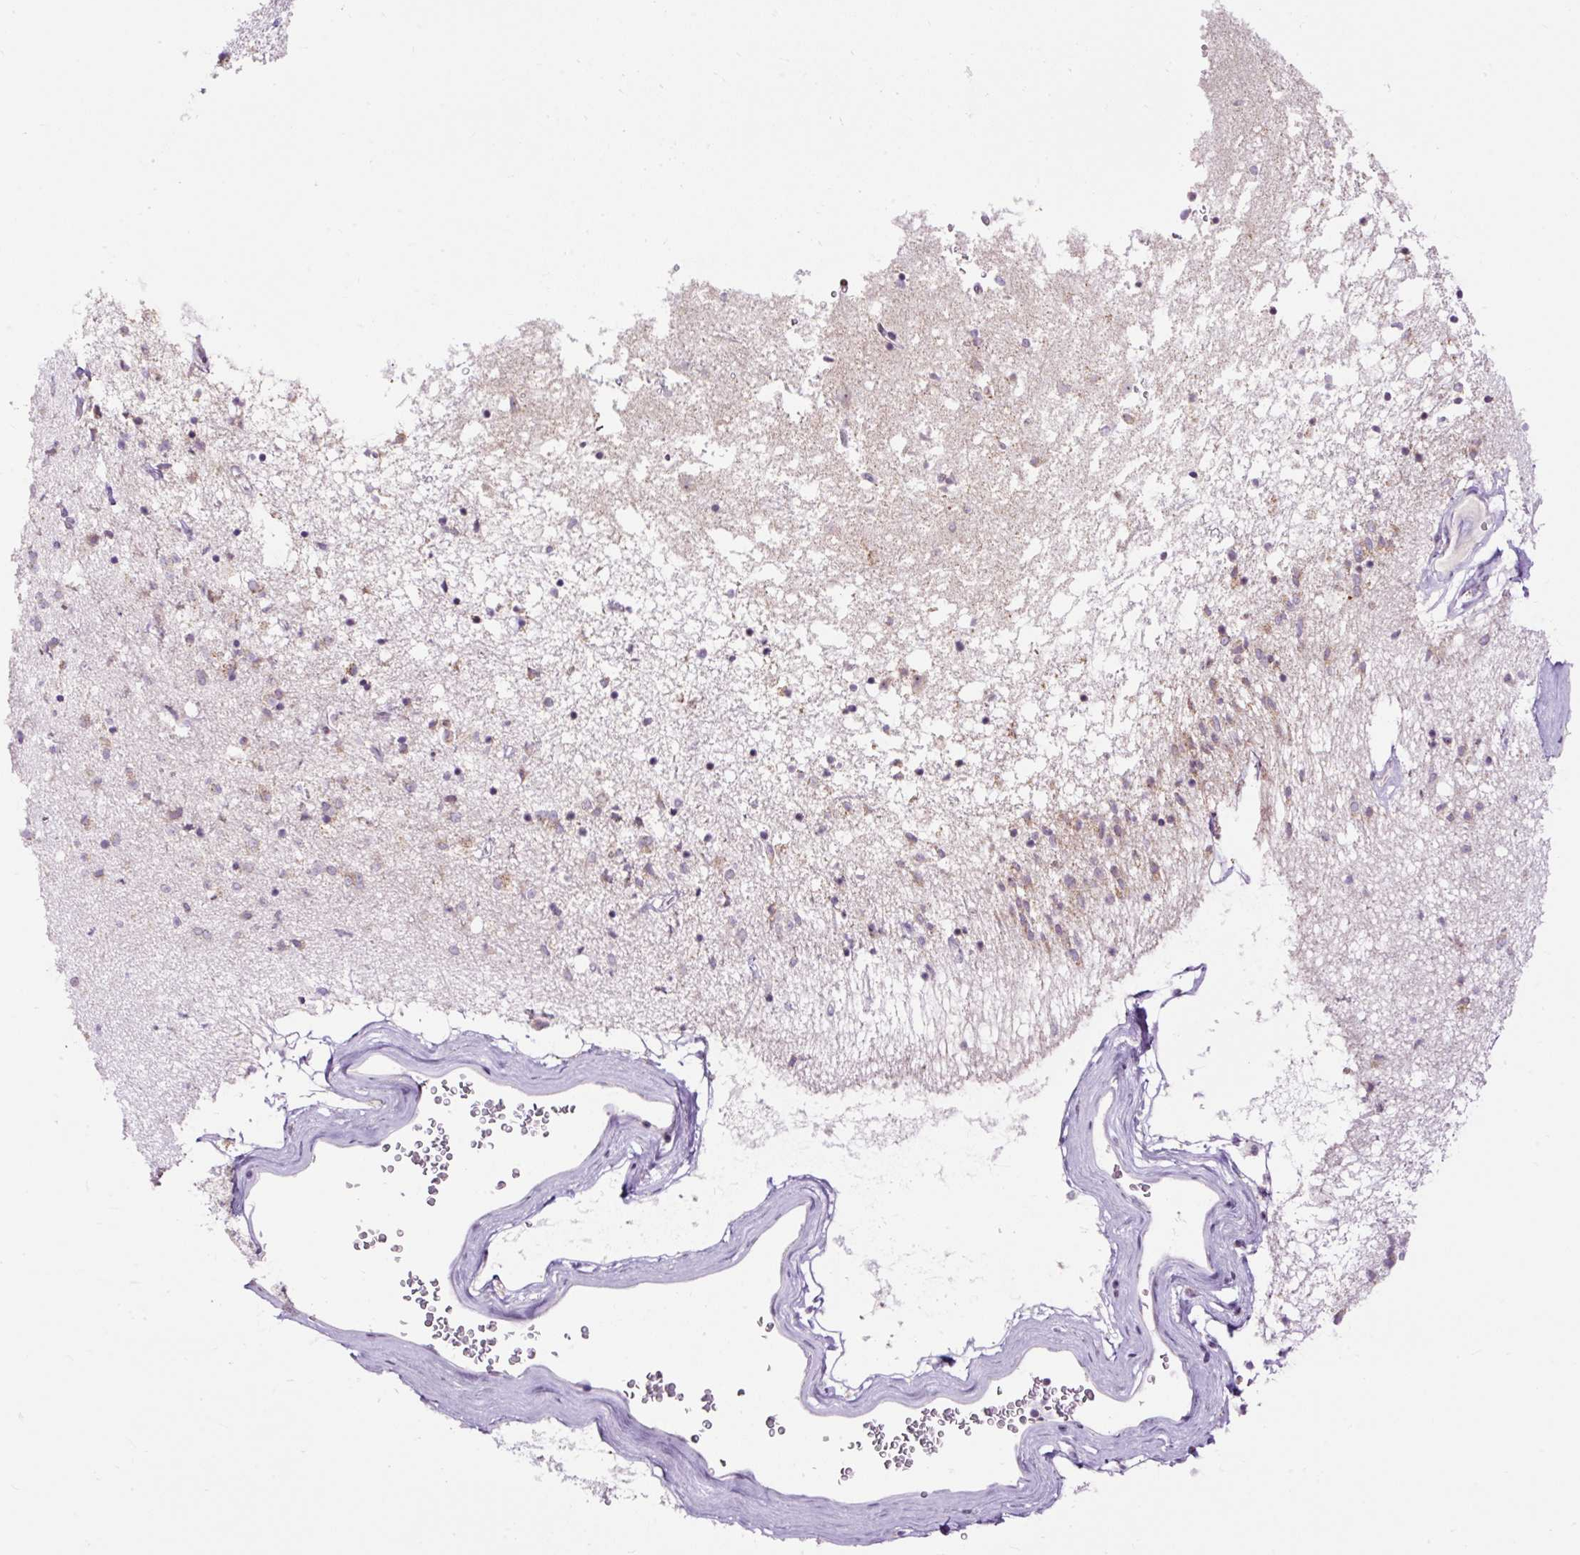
{"staining": {"intensity": "moderate", "quantity": "25%-75%", "location": "cytoplasmic/membranous"}, "tissue": "caudate", "cell_type": "Glial cells", "image_type": "normal", "snomed": [{"axis": "morphology", "description": "Normal tissue, NOS"}, {"axis": "topography", "description": "Lateral ventricle wall"}], "caption": "Immunohistochemistry (IHC) of benign caudate displays medium levels of moderate cytoplasmic/membranous positivity in approximately 25%-75% of glial cells.", "gene": "FMC1", "patient": {"sex": "male", "age": 58}}